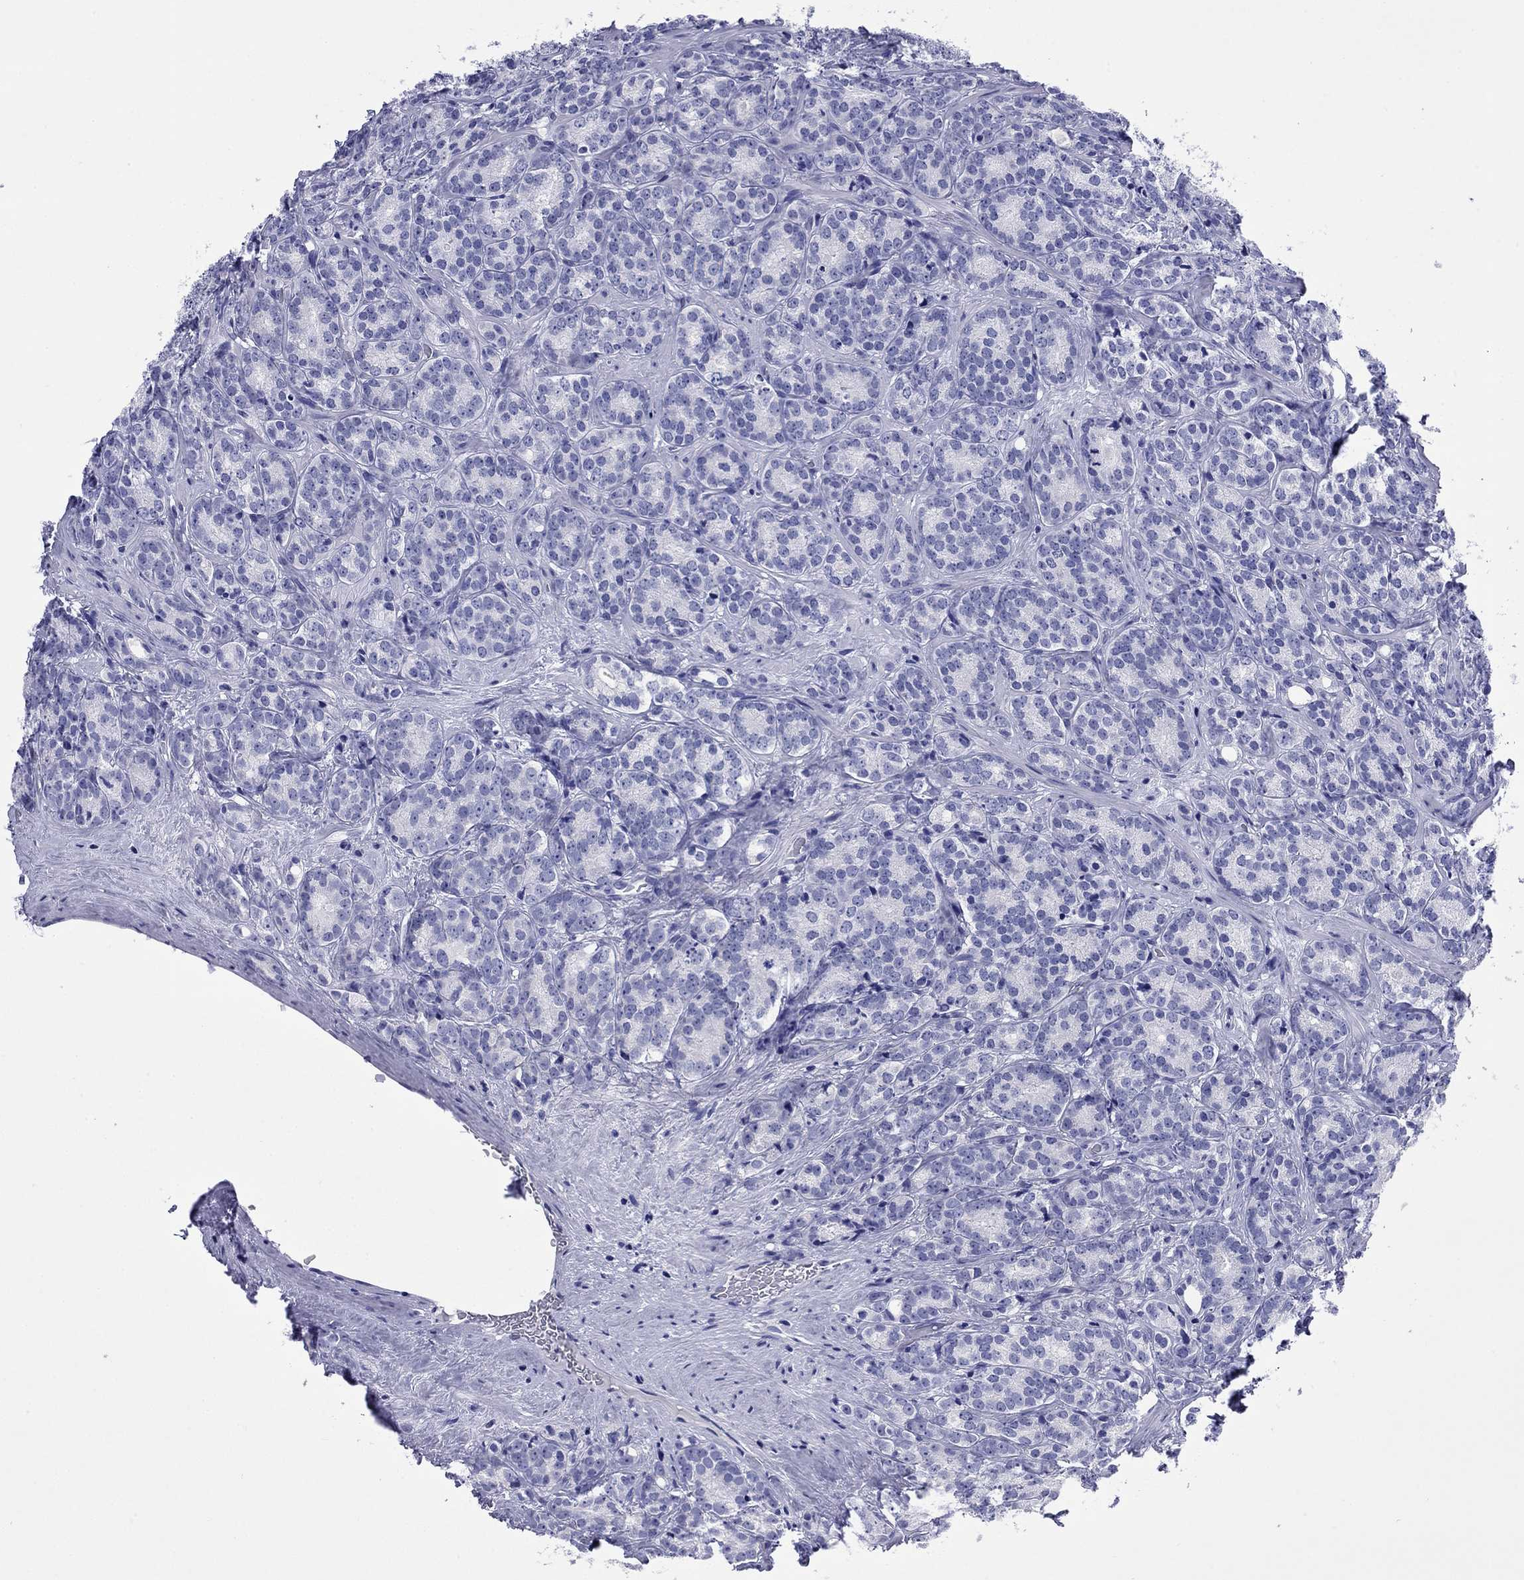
{"staining": {"intensity": "negative", "quantity": "none", "location": "none"}, "tissue": "prostate cancer", "cell_type": "Tumor cells", "image_type": "cancer", "snomed": [{"axis": "morphology", "description": "Adenocarcinoma, NOS"}, {"axis": "topography", "description": "Prostate"}], "caption": "This is a photomicrograph of IHC staining of prostate adenocarcinoma, which shows no expression in tumor cells. (DAB (3,3'-diaminobenzidine) immunohistochemistry (IHC) with hematoxylin counter stain).", "gene": "FIGLA", "patient": {"sex": "male", "age": 71}}